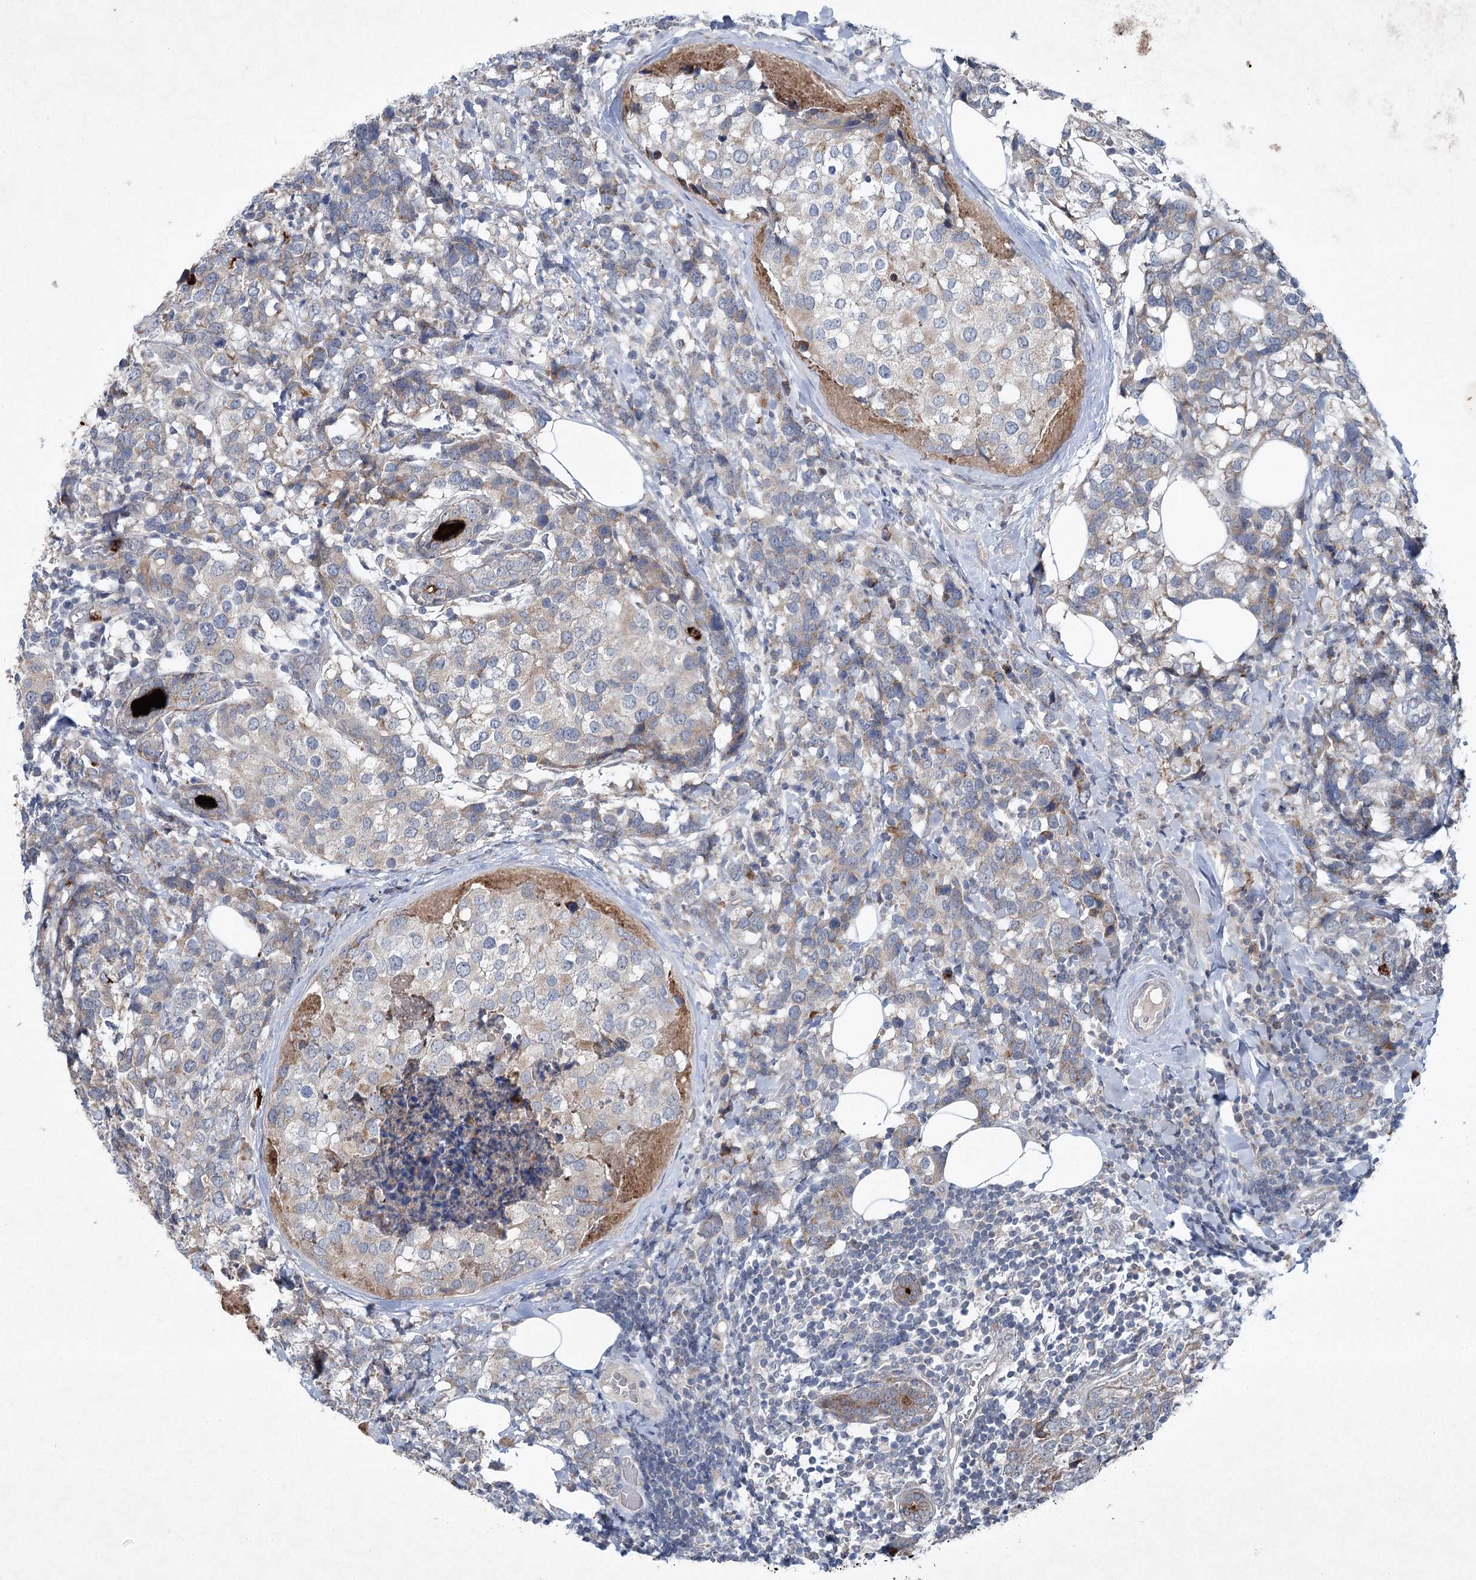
{"staining": {"intensity": "negative", "quantity": "none", "location": "none"}, "tissue": "breast cancer", "cell_type": "Tumor cells", "image_type": "cancer", "snomed": [{"axis": "morphology", "description": "Lobular carcinoma"}, {"axis": "topography", "description": "Breast"}], "caption": "High power microscopy photomicrograph of an immunohistochemistry histopathology image of lobular carcinoma (breast), revealing no significant staining in tumor cells.", "gene": "PLA2G12A", "patient": {"sex": "female", "age": 59}}